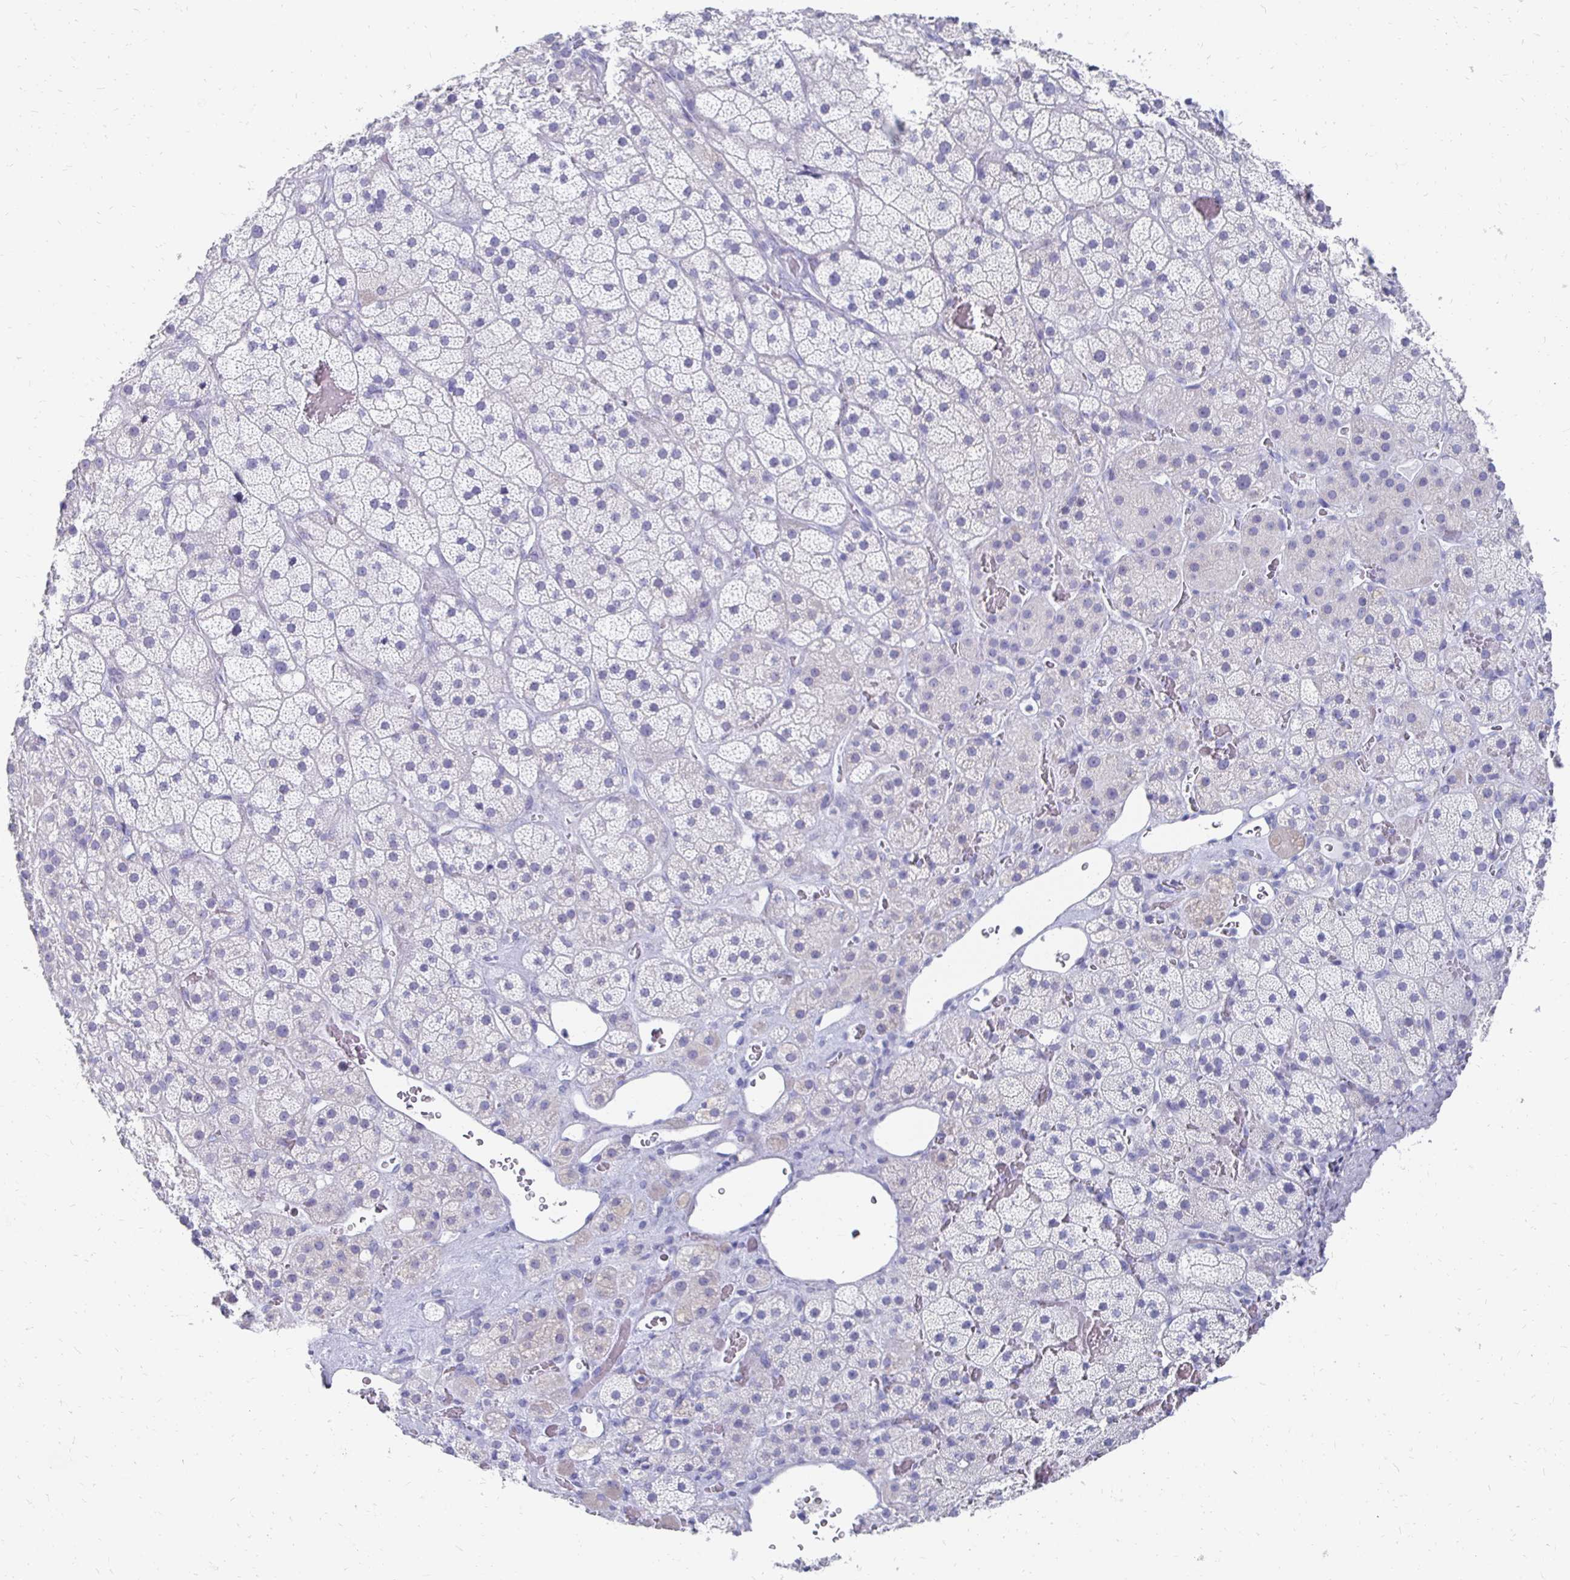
{"staining": {"intensity": "negative", "quantity": "none", "location": "none"}, "tissue": "adrenal gland", "cell_type": "Glandular cells", "image_type": "normal", "snomed": [{"axis": "morphology", "description": "Normal tissue, NOS"}, {"axis": "topography", "description": "Adrenal gland"}], "caption": "Glandular cells are negative for brown protein staining in benign adrenal gland.", "gene": "SYCP3", "patient": {"sex": "male", "age": 57}}